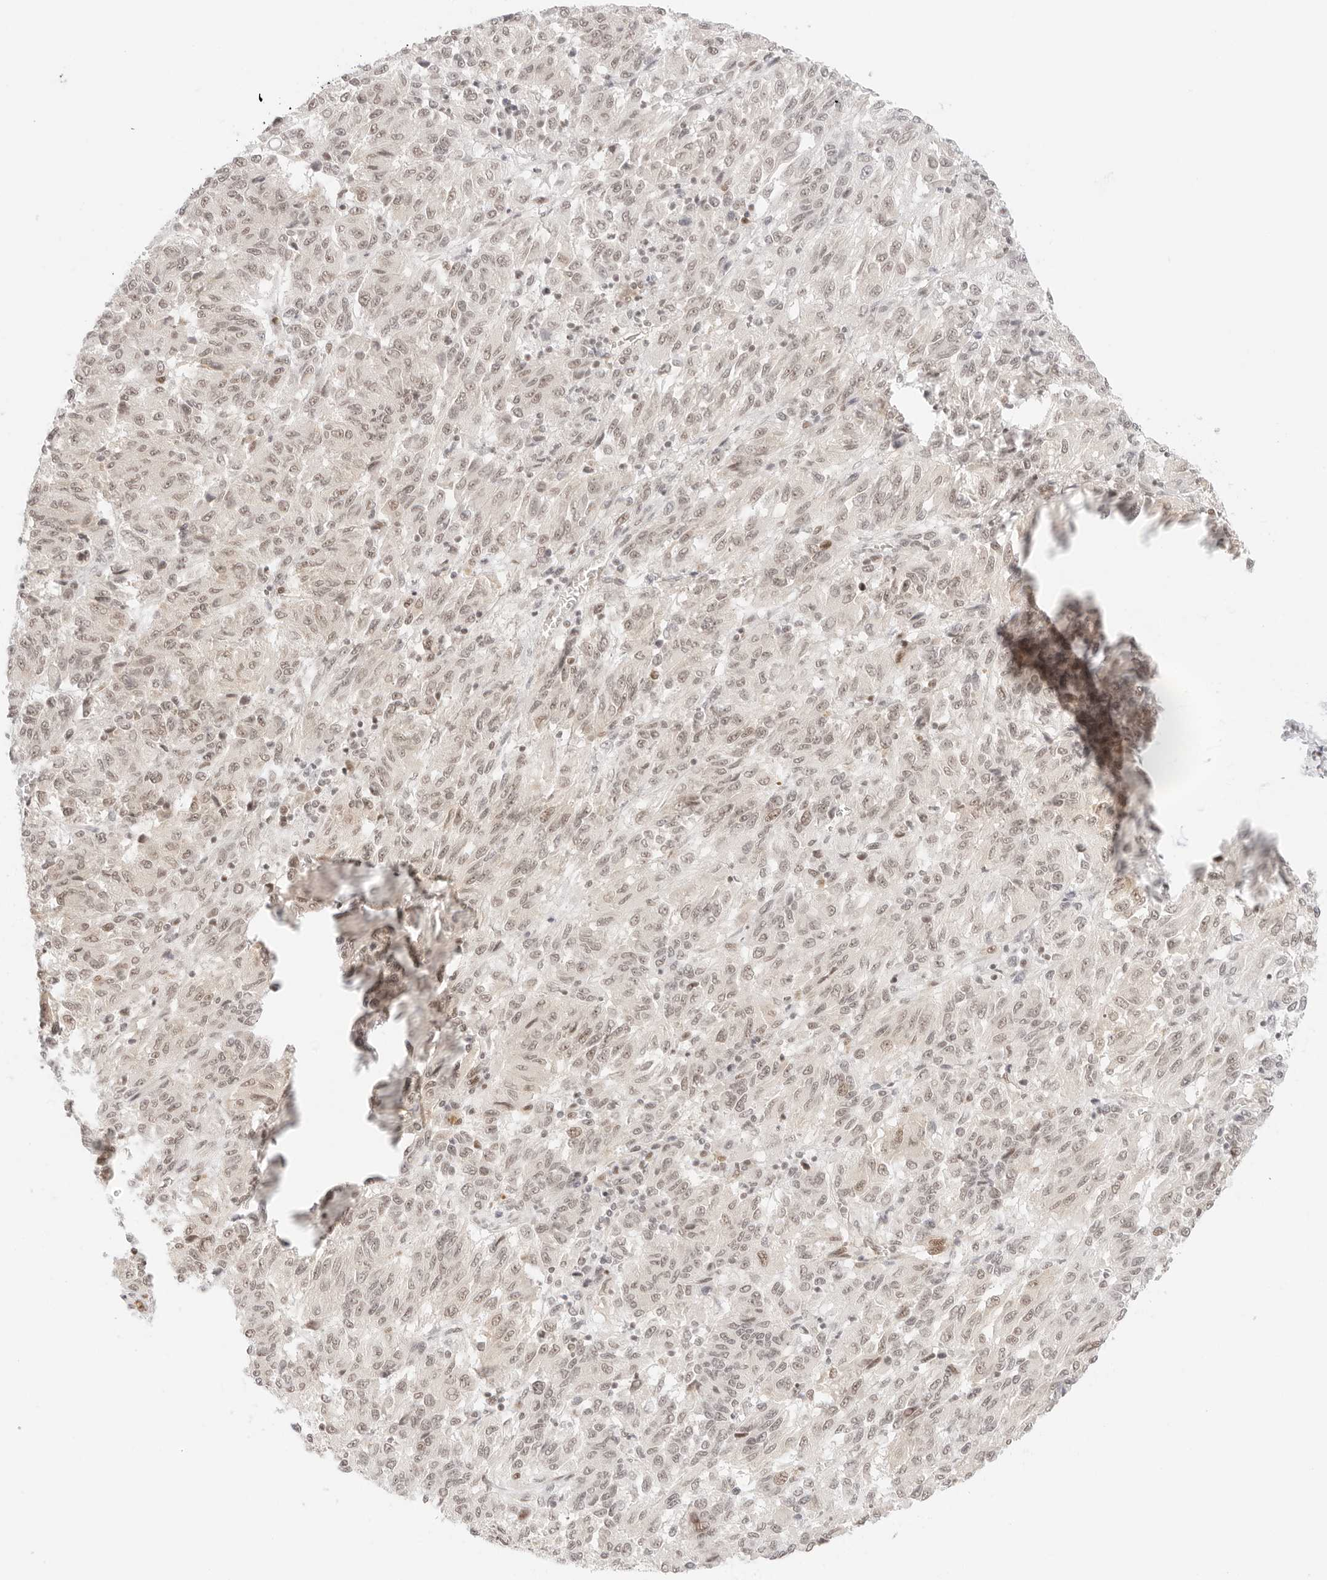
{"staining": {"intensity": "weak", "quantity": "25%-75%", "location": "nuclear"}, "tissue": "melanoma", "cell_type": "Tumor cells", "image_type": "cancer", "snomed": [{"axis": "morphology", "description": "Malignant melanoma, Metastatic site"}, {"axis": "topography", "description": "Lung"}], "caption": "Protein expression analysis of melanoma demonstrates weak nuclear positivity in about 25%-75% of tumor cells.", "gene": "ITGA6", "patient": {"sex": "male", "age": 64}}